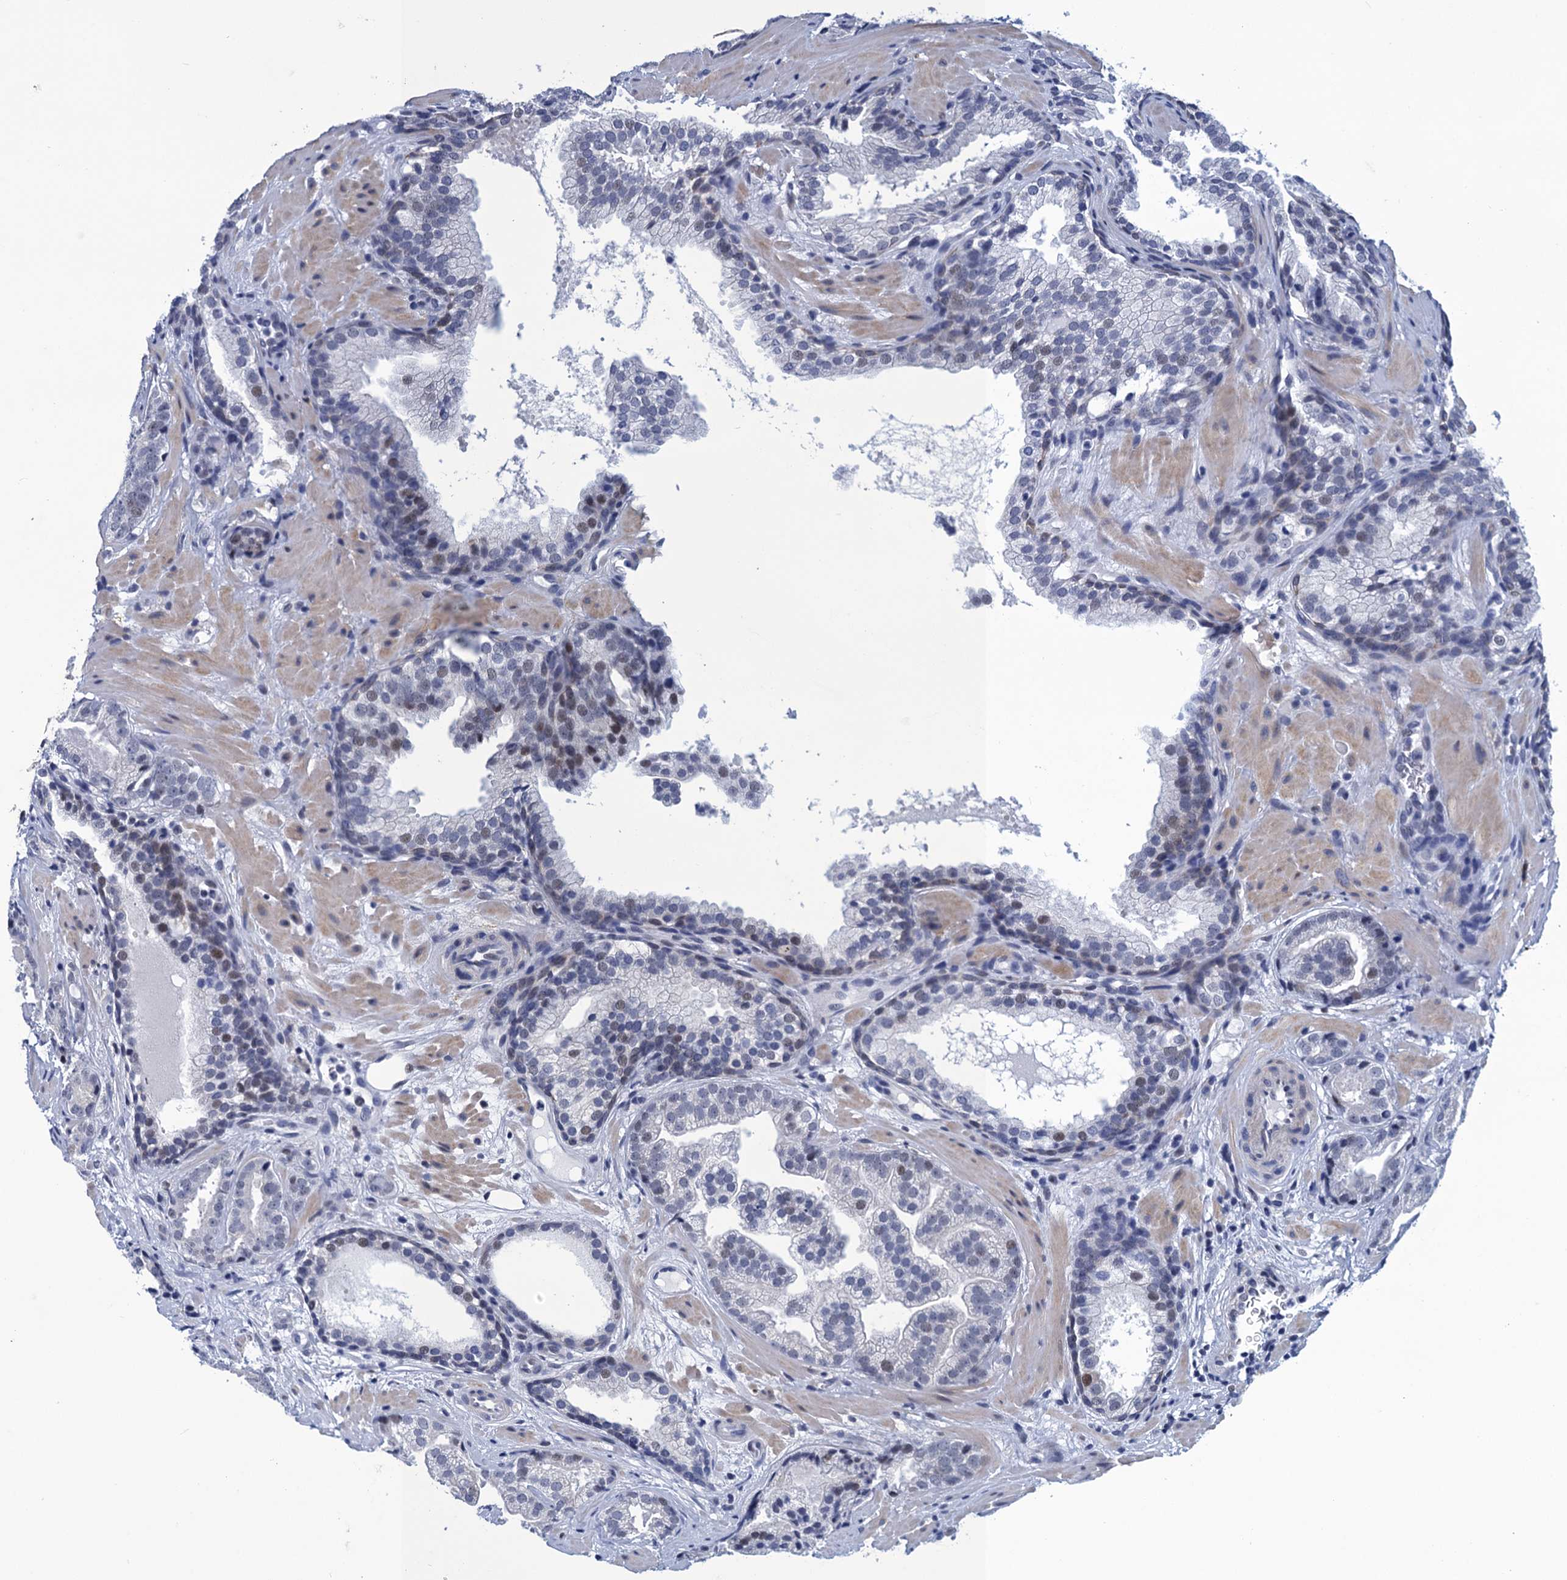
{"staining": {"intensity": "negative", "quantity": "none", "location": "none"}, "tissue": "prostate cancer", "cell_type": "Tumor cells", "image_type": "cancer", "snomed": [{"axis": "morphology", "description": "Adenocarcinoma, High grade"}, {"axis": "topography", "description": "Prostate"}], "caption": "Prostate cancer stained for a protein using IHC demonstrates no expression tumor cells.", "gene": "GINS3", "patient": {"sex": "male", "age": 60}}